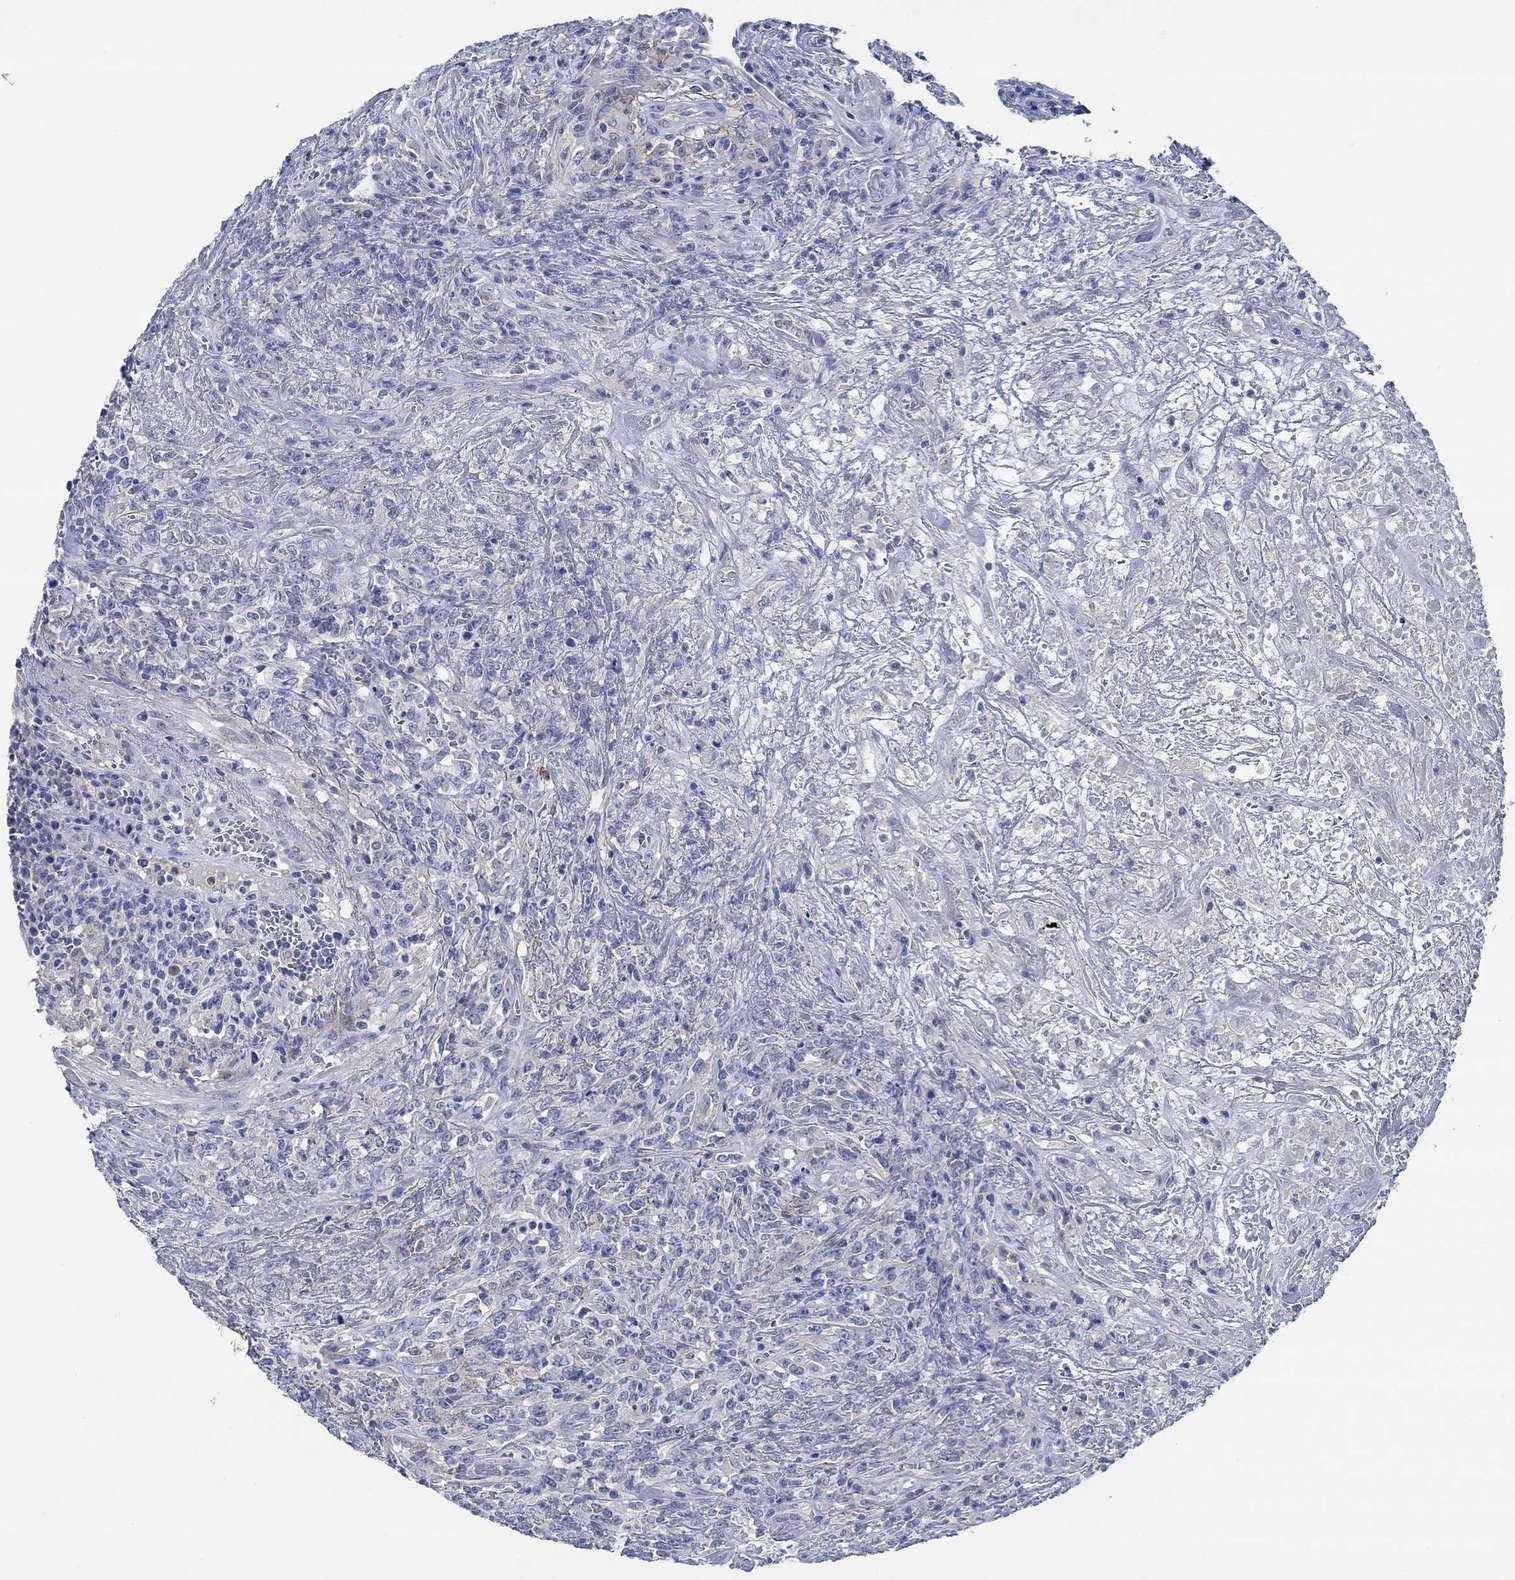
{"staining": {"intensity": "negative", "quantity": "none", "location": "none"}, "tissue": "lymphoma", "cell_type": "Tumor cells", "image_type": "cancer", "snomed": [{"axis": "morphology", "description": "Malignant lymphoma, non-Hodgkin's type, High grade"}, {"axis": "topography", "description": "Lung"}], "caption": "IHC of malignant lymphoma, non-Hodgkin's type (high-grade) reveals no expression in tumor cells.", "gene": "CPM", "patient": {"sex": "male", "age": 79}}